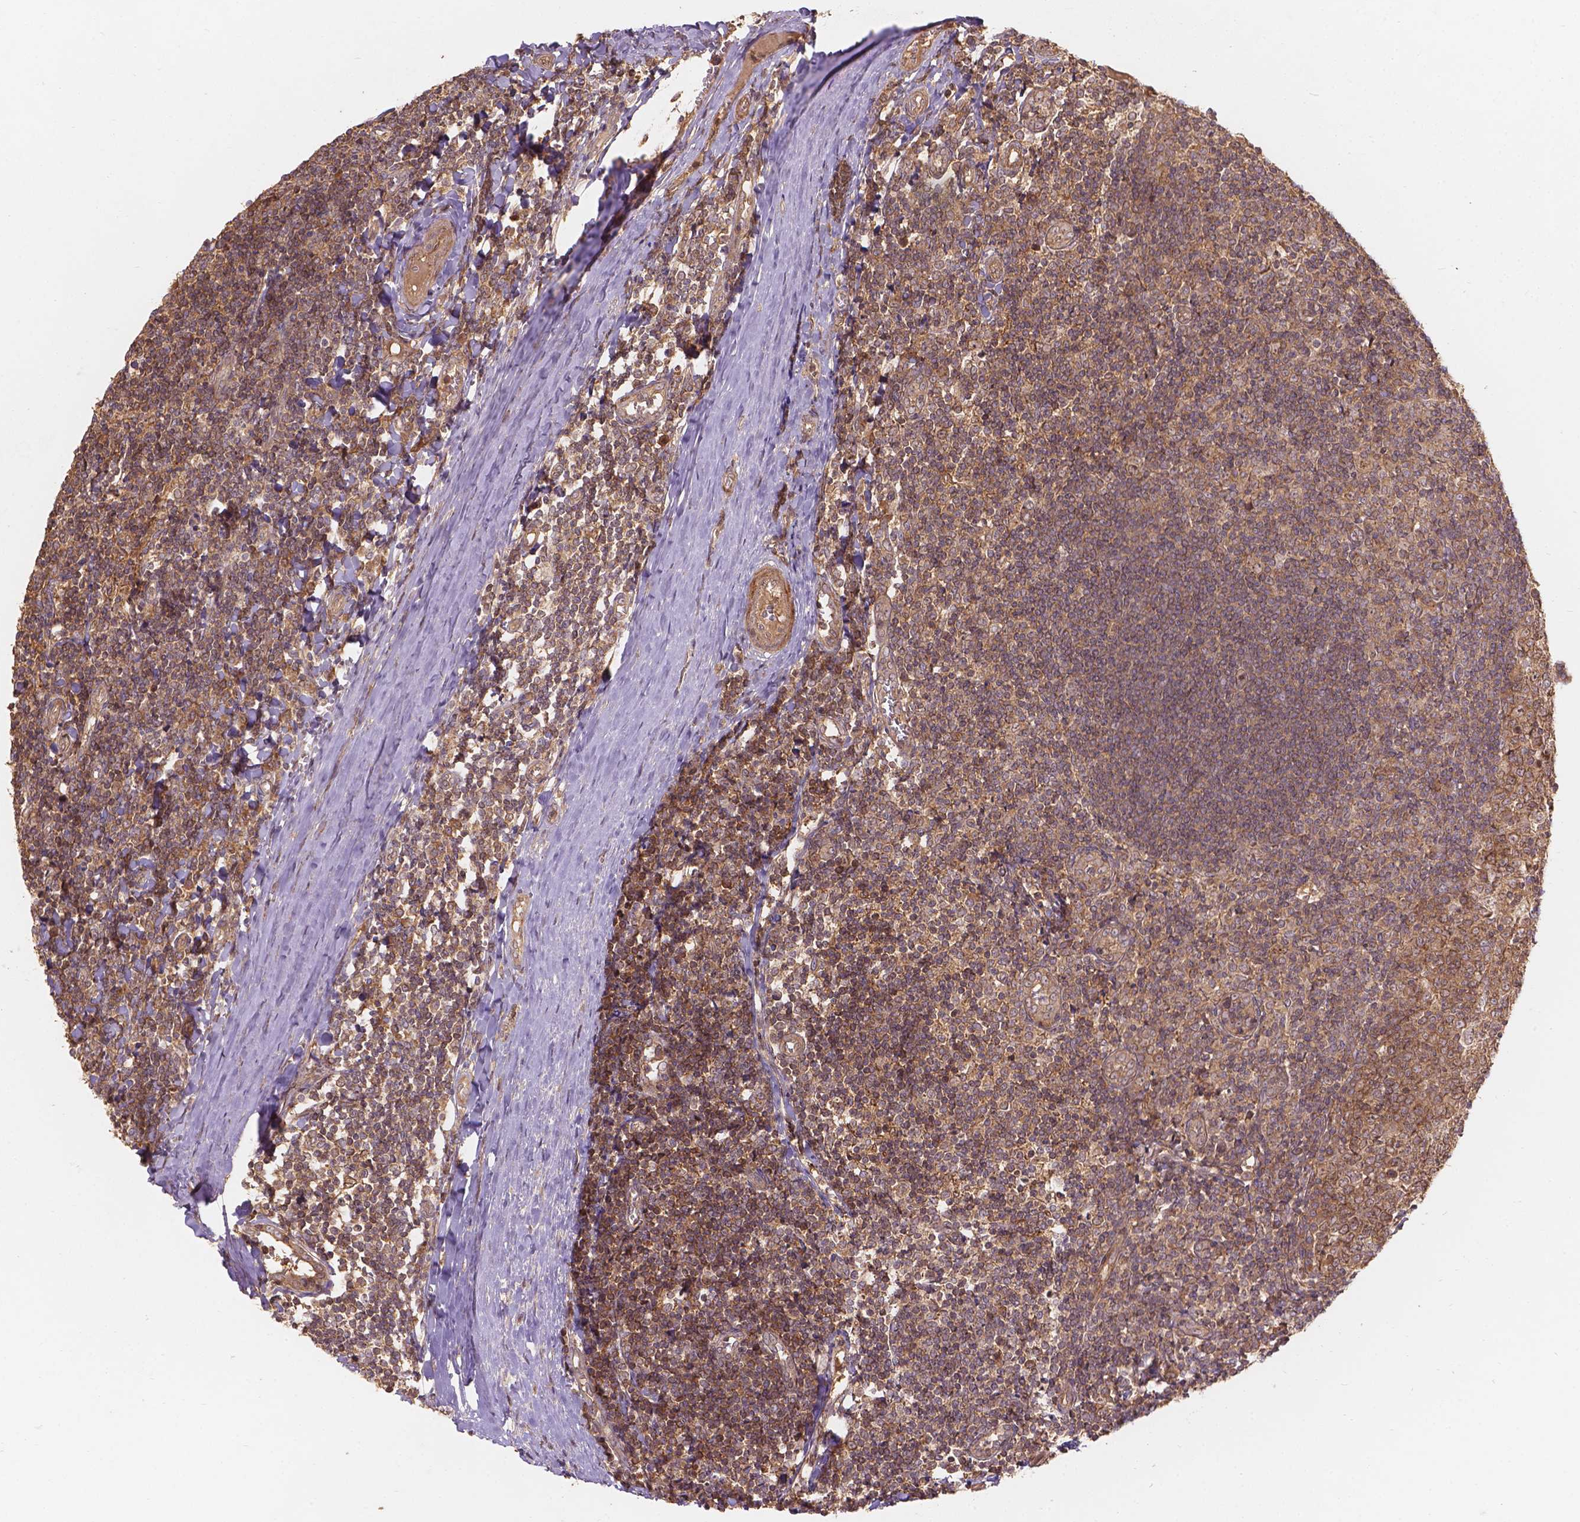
{"staining": {"intensity": "moderate", "quantity": ">75%", "location": "cytoplasmic/membranous"}, "tissue": "tonsil", "cell_type": "Germinal center cells", "image_type": "normal", "snomed": [{"axis": "morphology", "description": "Normal tissue, NOS"}, {"axis": "topography", "description": "Tonsil"}], "caption": "Germinal center cells exhibit medium levels of moderate cytoplasmic/membranous positivity in about >75% of cells in benign human tonsil. The staining was performed using DAB, with brown indicating positive protein expression. Nuclei are stained blue with hematoxylin.", "gene": "XPR1", "patient": {"sex": "female", "age": 12}}